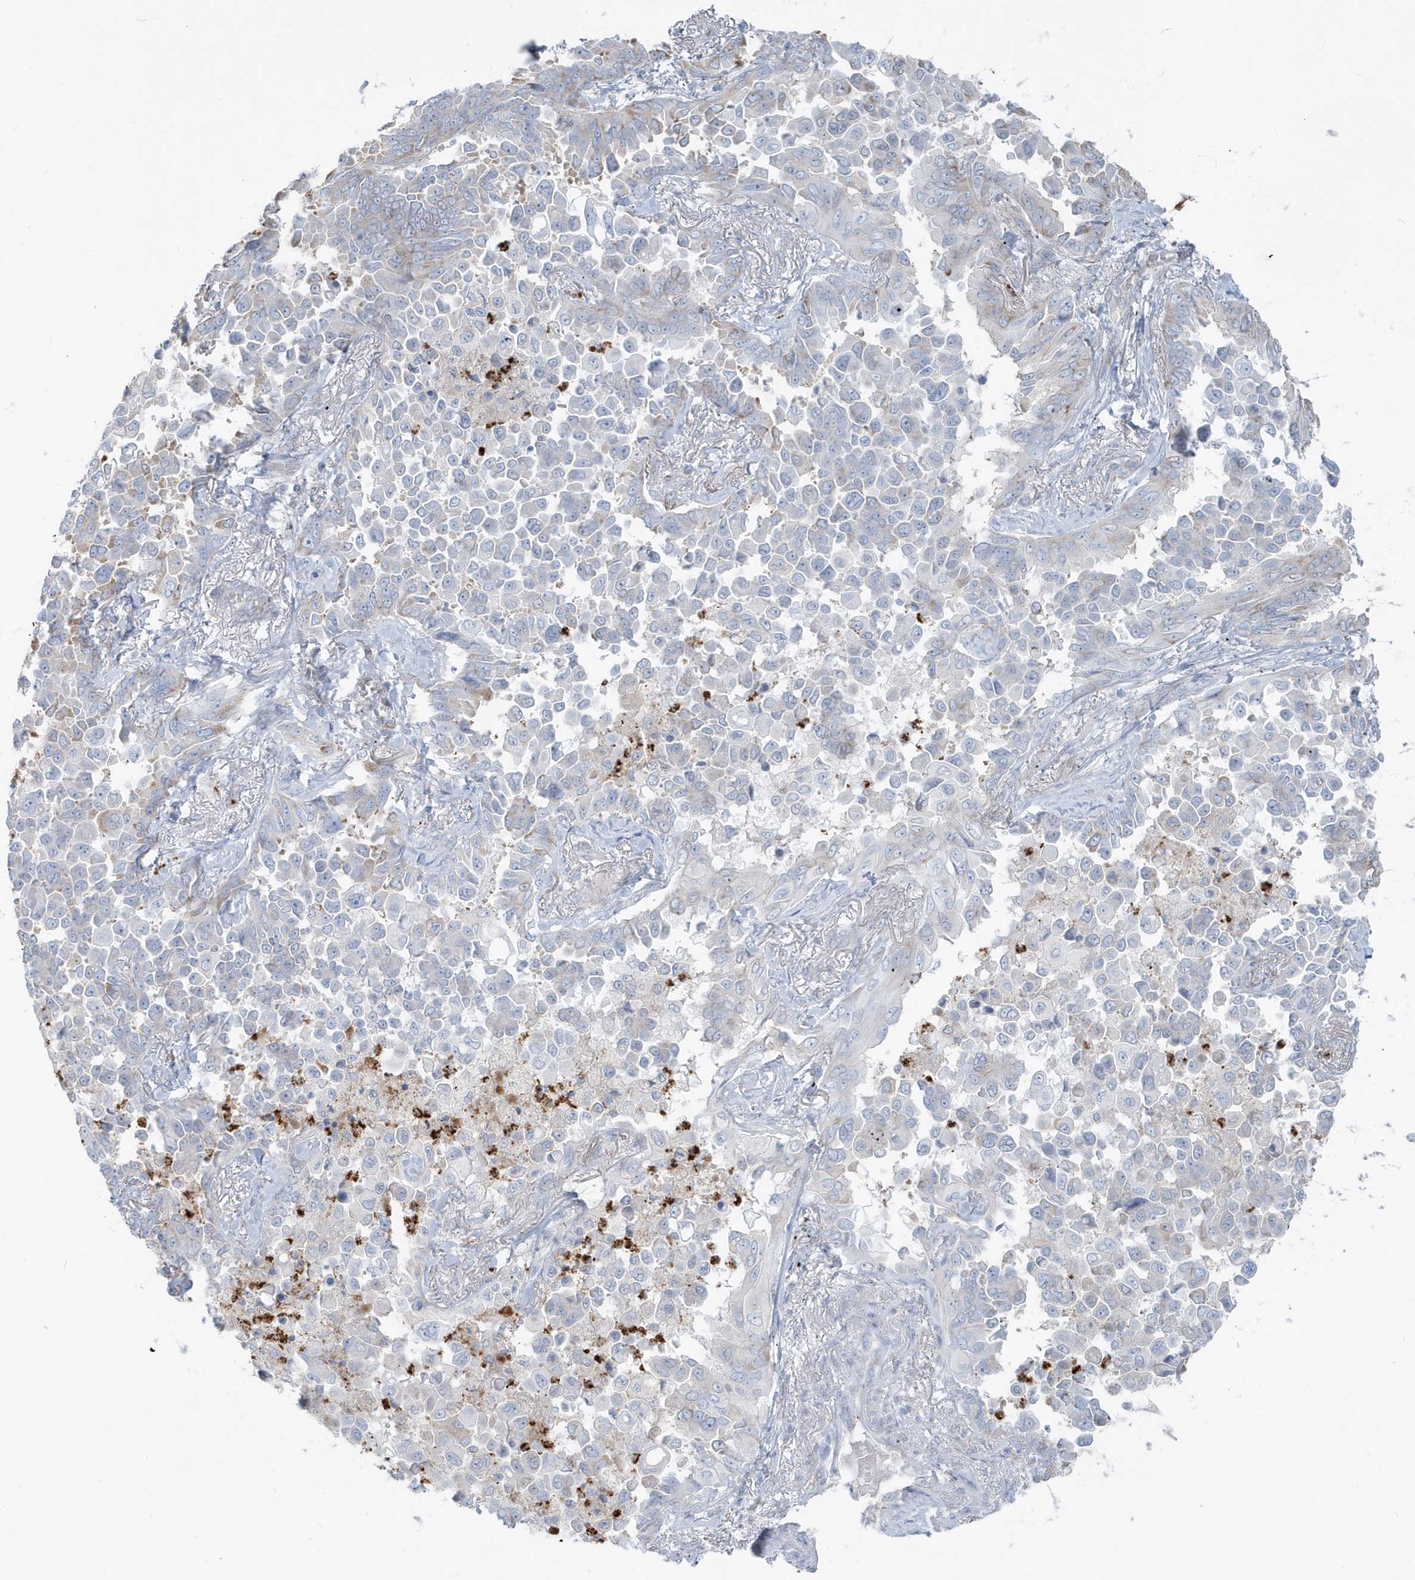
{"staining": {"intensity": "negative", "quantity": "none", "location": "none"}, "tissue": "lung cancer", "cell_type": "Tumor cells", "image_type": "cancer", "snomed": [{"axis": "morphology", "description": "Adenocarcinoma, NOS"}, {"axis": "topography", "description": "Lung"}], "caption": "Tumor cells are negative for protein expression in human lung cancer (adenocarcinoma).", "gene": "CCNJ", "patient": {"sex": "female", "age": 67}}